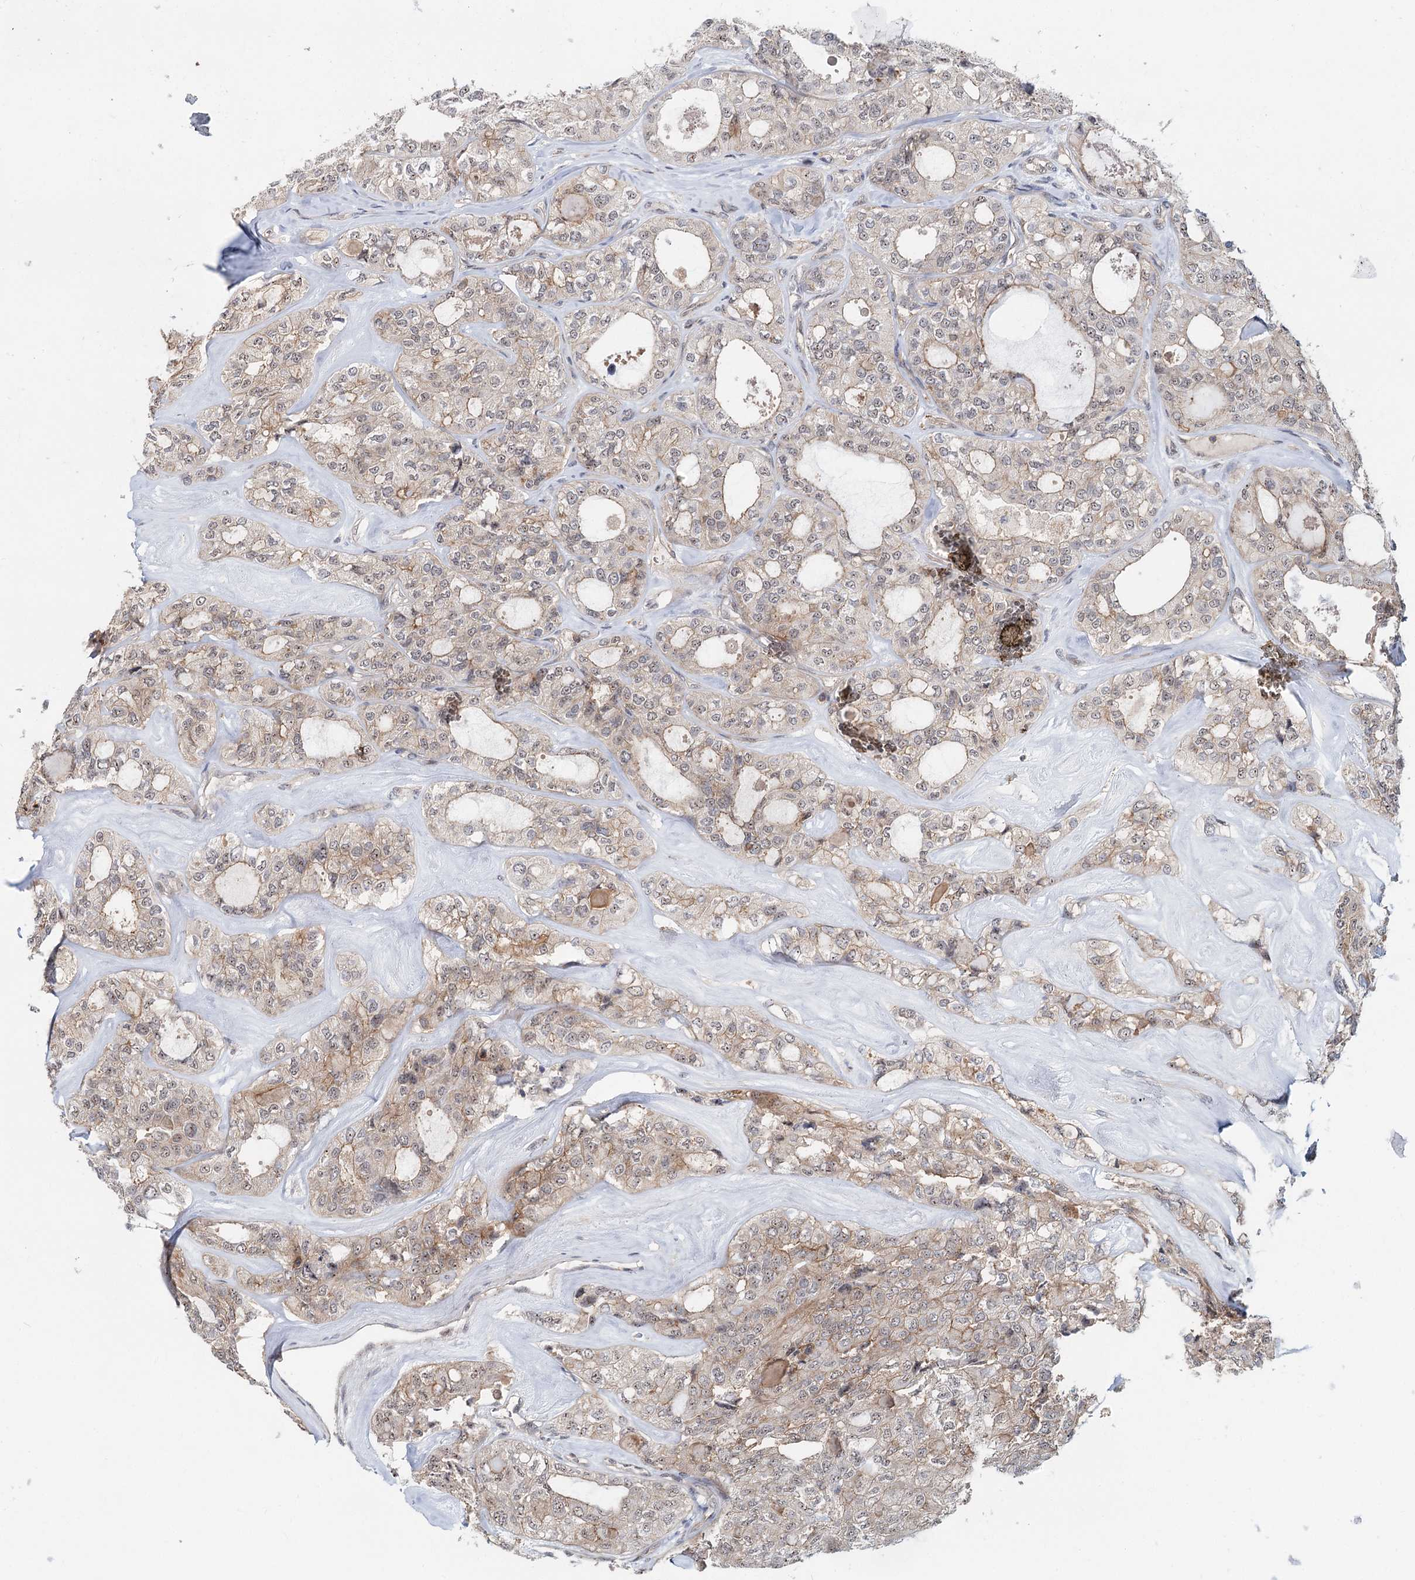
{"staining": {"intensity": "weak", "quantity": "<25%", "location": "cytoplasmic/membranous,nuclear"}, "tissue": "thyroid cancer", "cell_type": "Tumor cells", "image_type": "cancer", "snomed": [{"axis": "morphology", "description": "Follicular adenoma carcinoma, NOS"}, {"axis": "topography", "description": "Thyroid gland"}], "caption": "The image shows no staining of tumor cells in thyroid cancer. (Stains: DAB IHC with hematoxylin counter stain, Microscopy: brightfield microscopy at high magnification).", "gene": "CDC42SE2", "patient": {"sex": "male", "age": 75}}